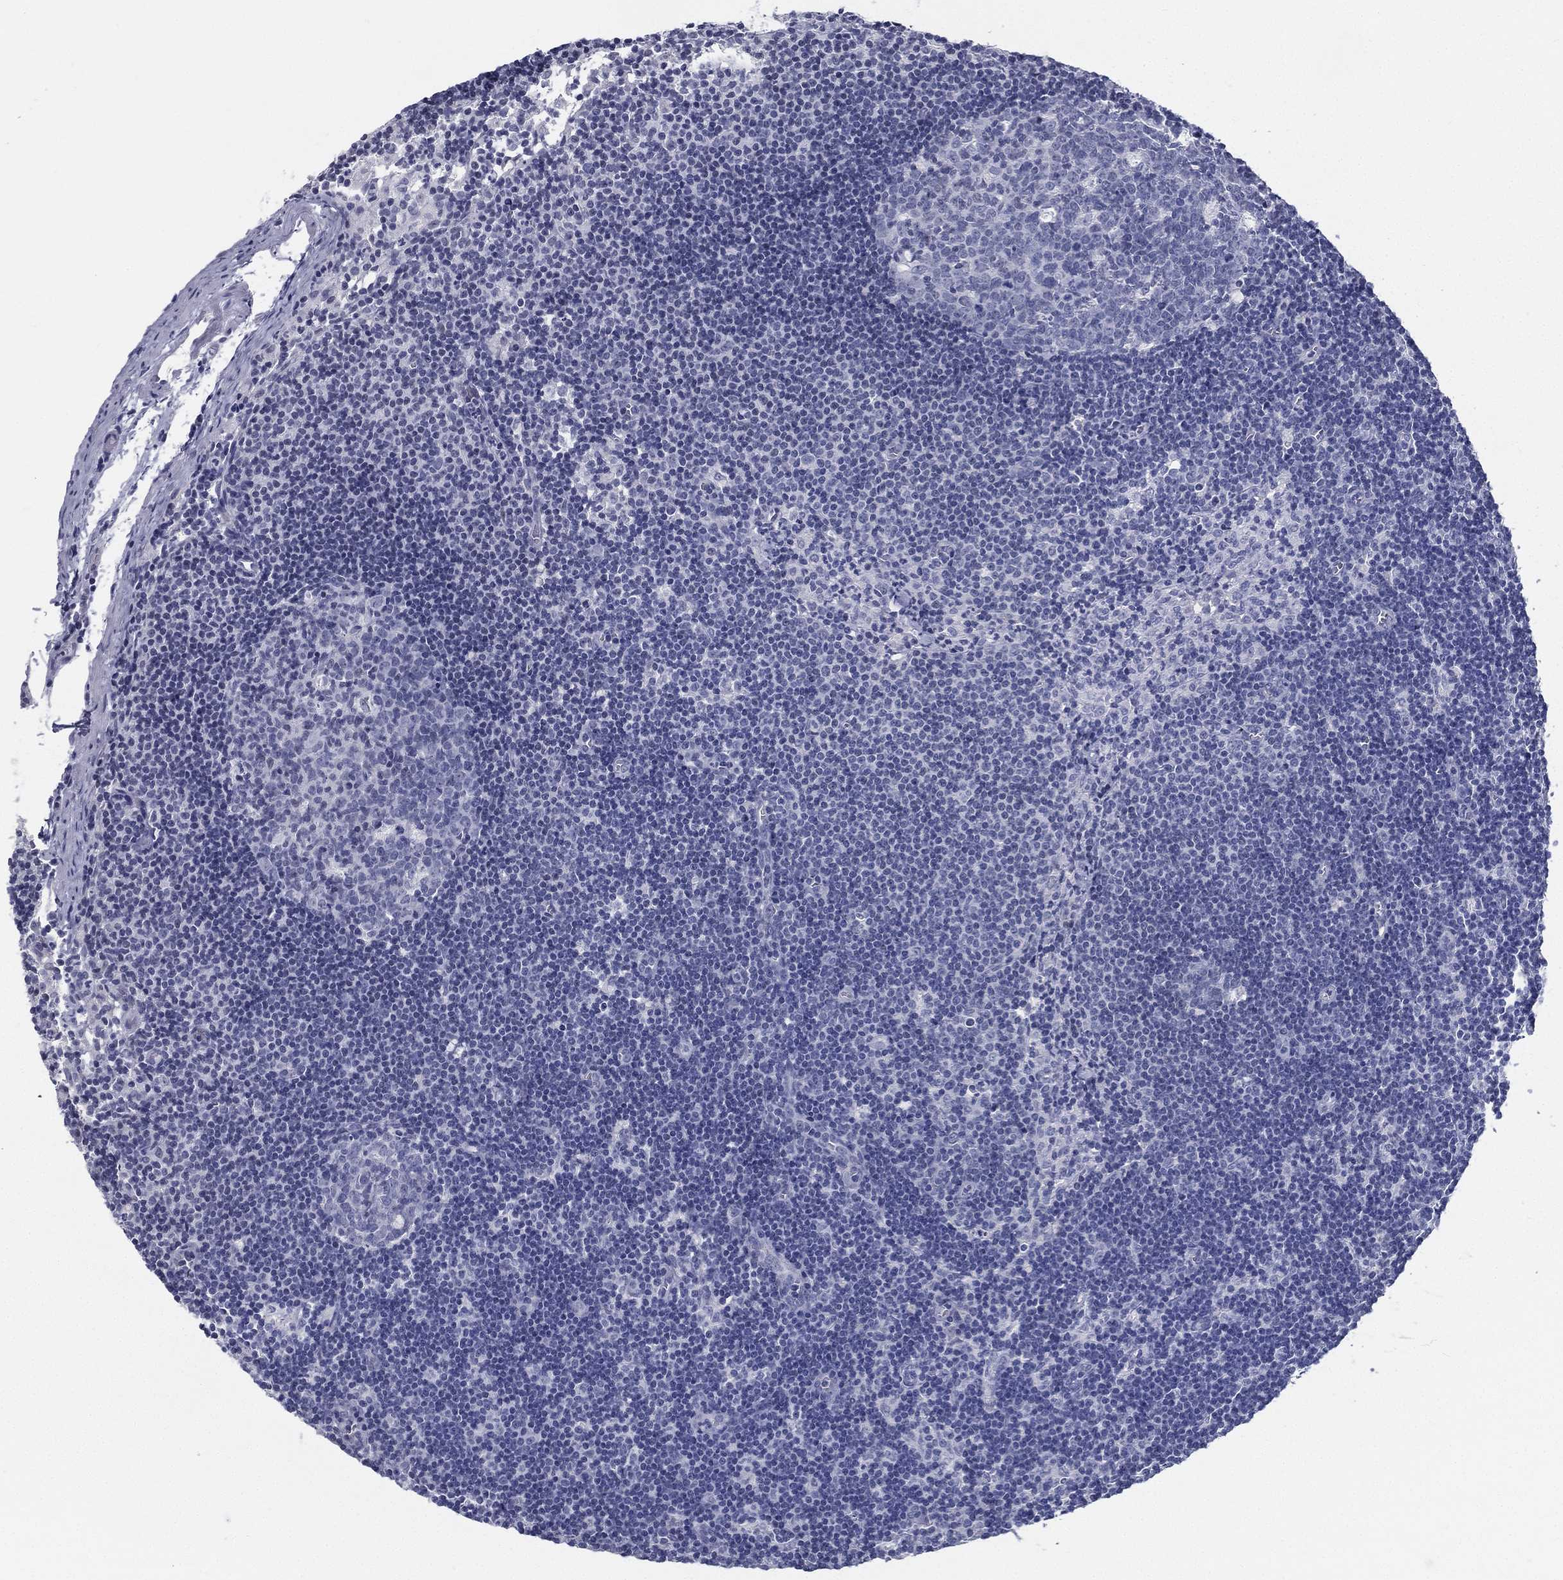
{"staining": {"intensity": "negative", "quantity": "none", "location": "none"}, "tissue": "lymph node", "cell_type": "Germinal center cells", "image_type": "normal", "snomed": [{"axis": "morphology", "description": "Normal tissue, NOS"}, {"axis": "topography", "description": "Lymph node"}], "caption": "Lymph node stained for a protein using immunohistochemistry reveals no staining germinal center cells.", "gene": "RSPH4A", "patient": {"sex": "female", "age": 34}}